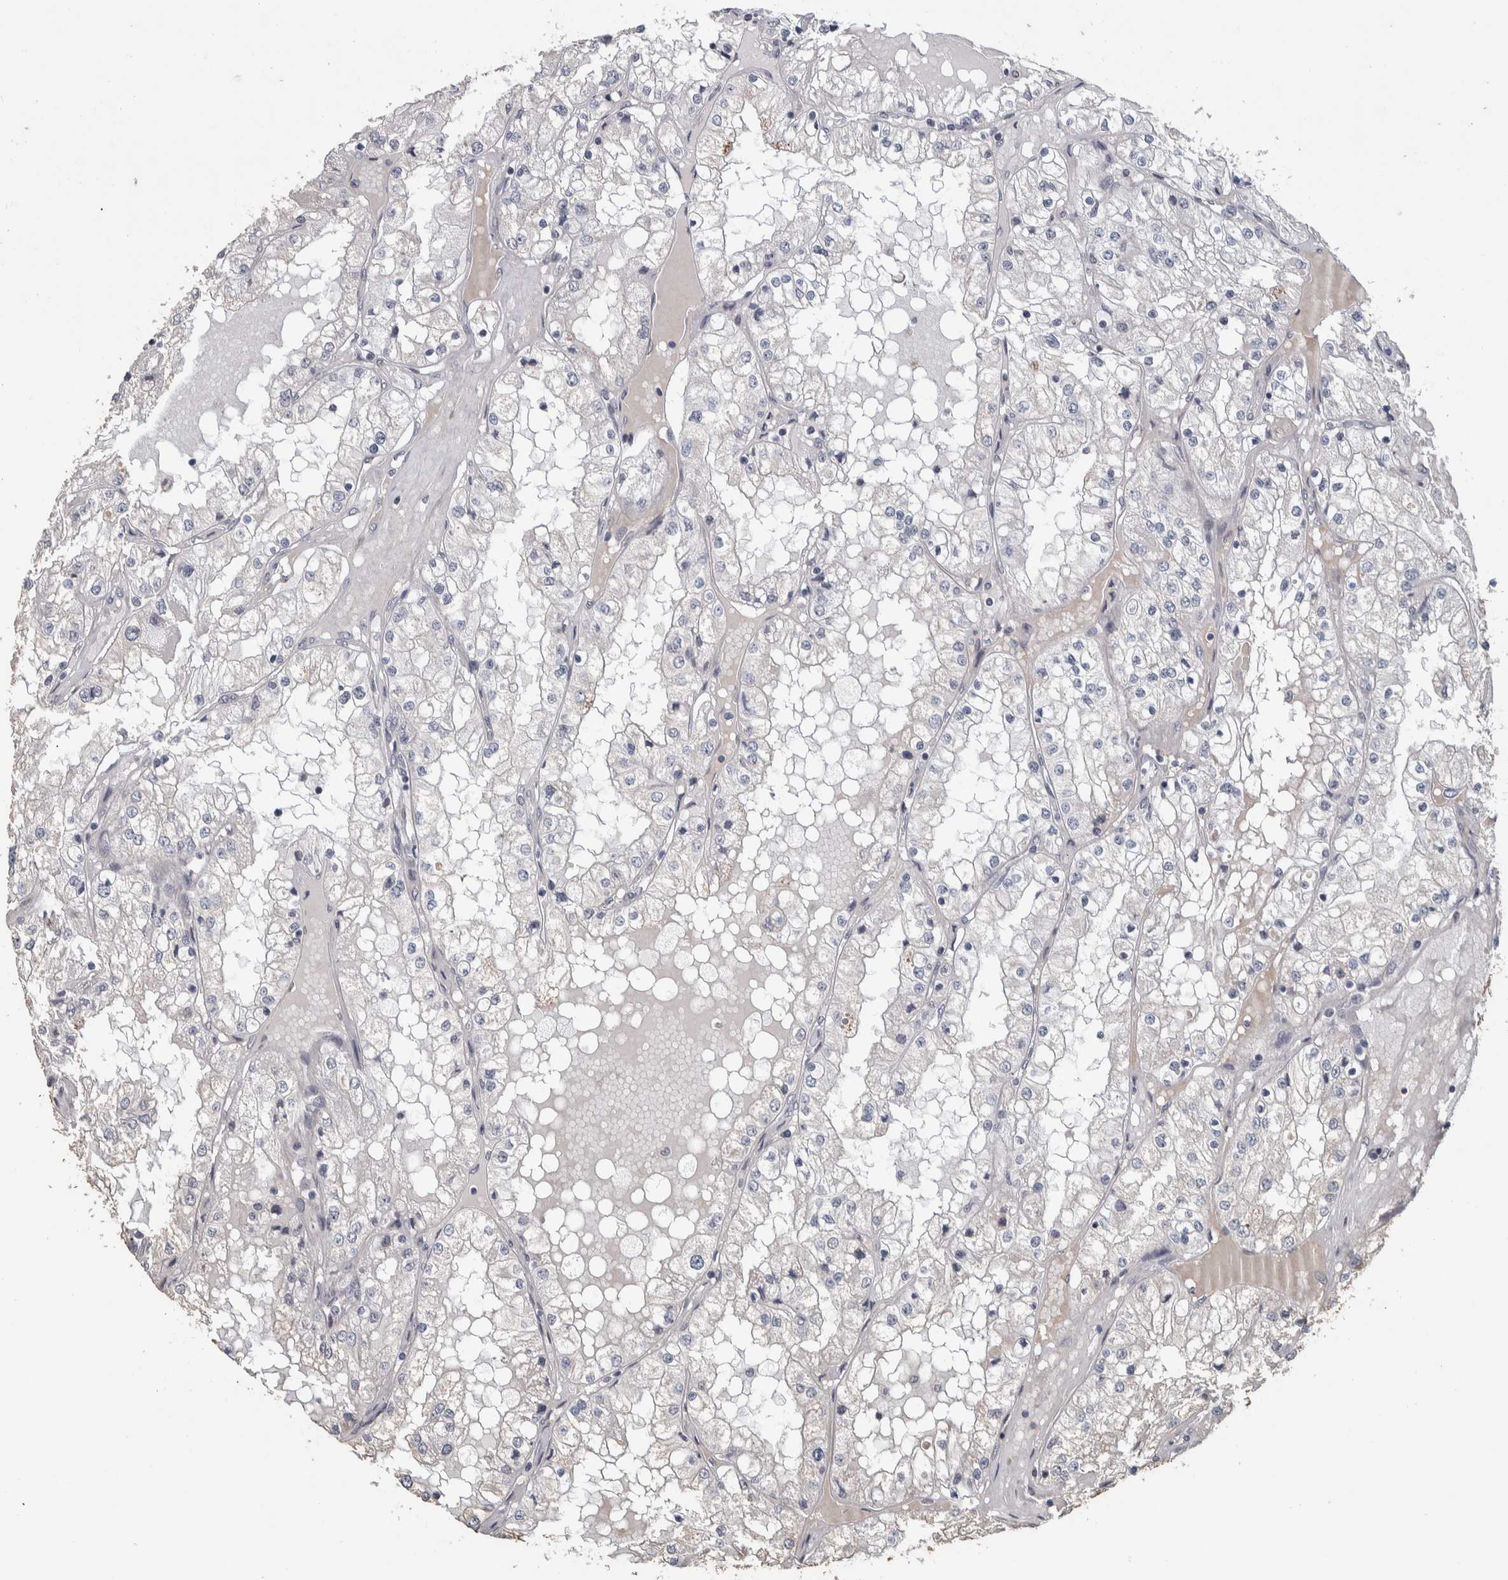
{"staining": {"intensity": "negative", "quantity": "none", "location": "none"}, "tissue": "renal cancer", "cell_type": "Tumor cells", "image_type": "cancer", "snomed": [{"axis": "morphology", "description": "Adenocarcinoma, NOS"}, {"axis": "topography", "description": "Kidney"}], "caption": "Renal cancer stained for a protein using IHC exhibits no expression tumor cells.", "gene": "NECAB1", "patient": {"sex": "male", "age": 68}}